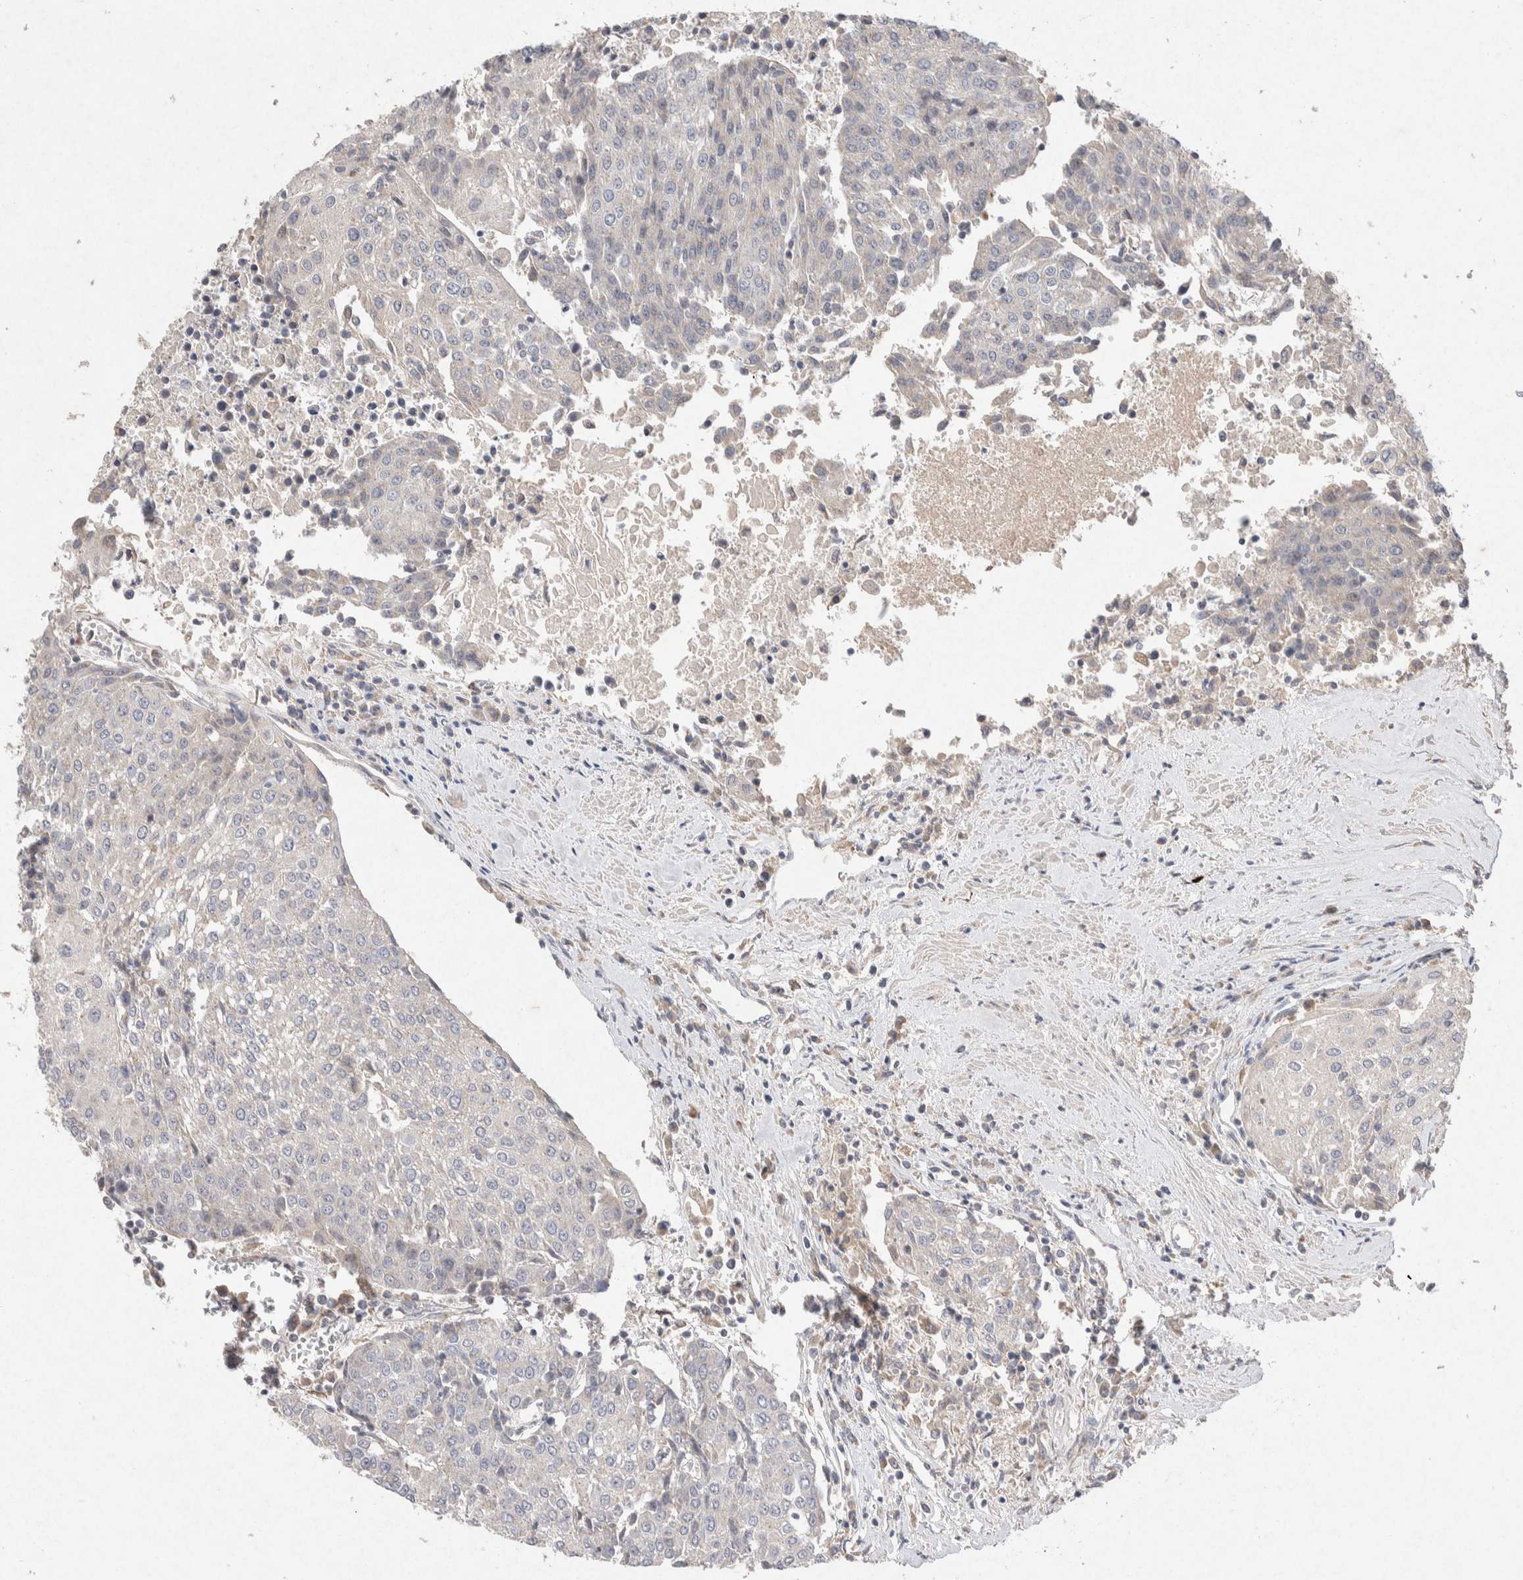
{"staining": {"intensity": "negative", "quantity": "none", "location": "none"}, "tissue": "urothelial cancer", "cell_type": "Tumor cells", "image_type": "cancer", "snomed": [{"axis": "morphology", "description": "Urothelial carcinoma, High grade"}, {"axis": "topography", "description": "Urinary bladder"}], "caption": "Tumor cells are negative for protein expression in human urothelial cancer.", "gene": "CMTM4", "patient": {"sex": "female", "age": 85}}